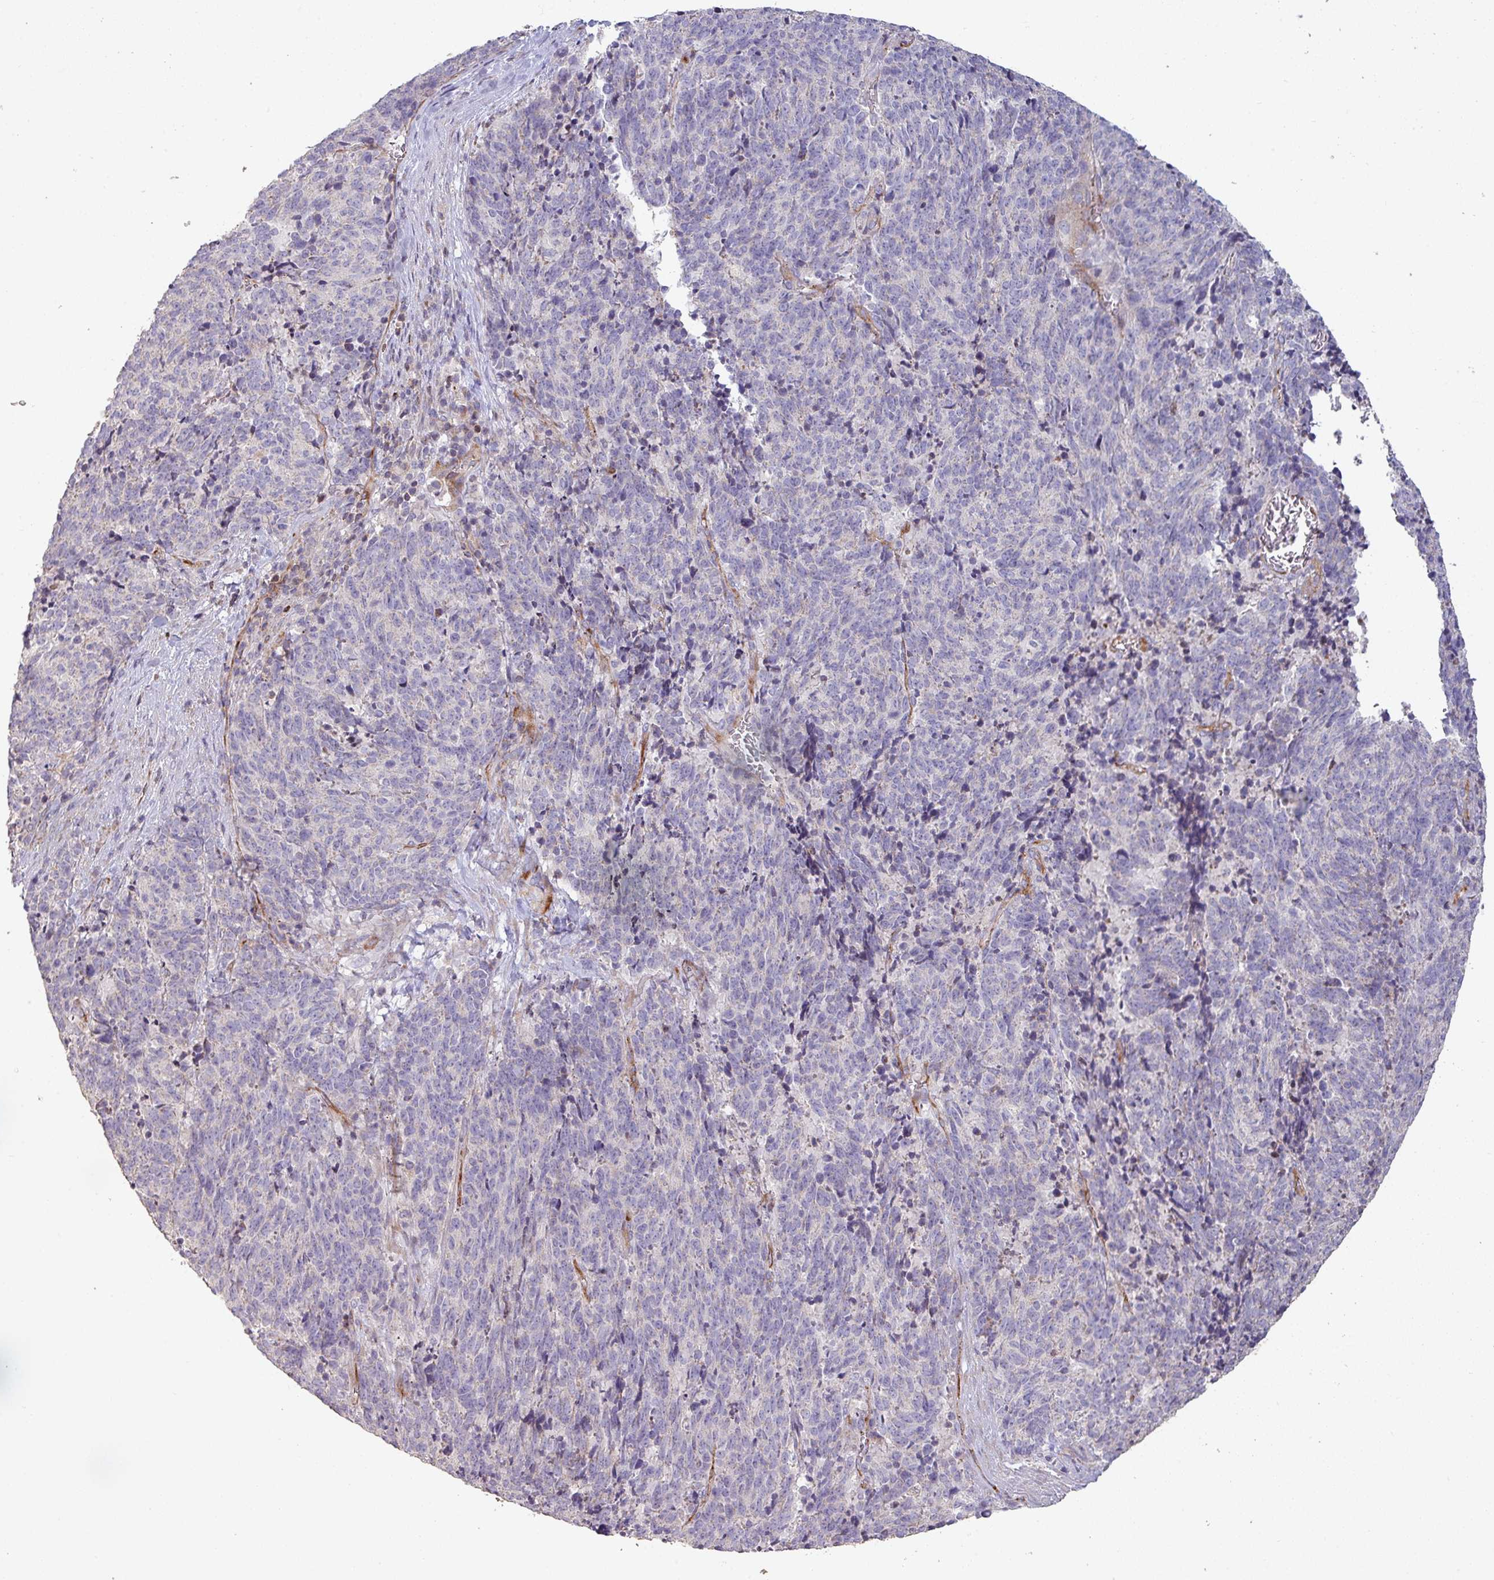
{"staining": {"intensity": "negative", "quantity": "none", "location": "none"}, "tissue": "cervical cancer", "cell_type": "Tumor cells", "image_type": "cancer", "snomed": [{"axis": "morphology", "description": "Squamous cell carcinoma, NOS"}, {"axis": "topography", "description": "Cervix"}], "caption": "A high-resolution micrograph shows IHC staining of squamous cell carcinoma (cervical), which demonstrates no significant positivity in tumor cells.", "gene": "RPL23A", "patient": {"sex": "female", "age": 29}}